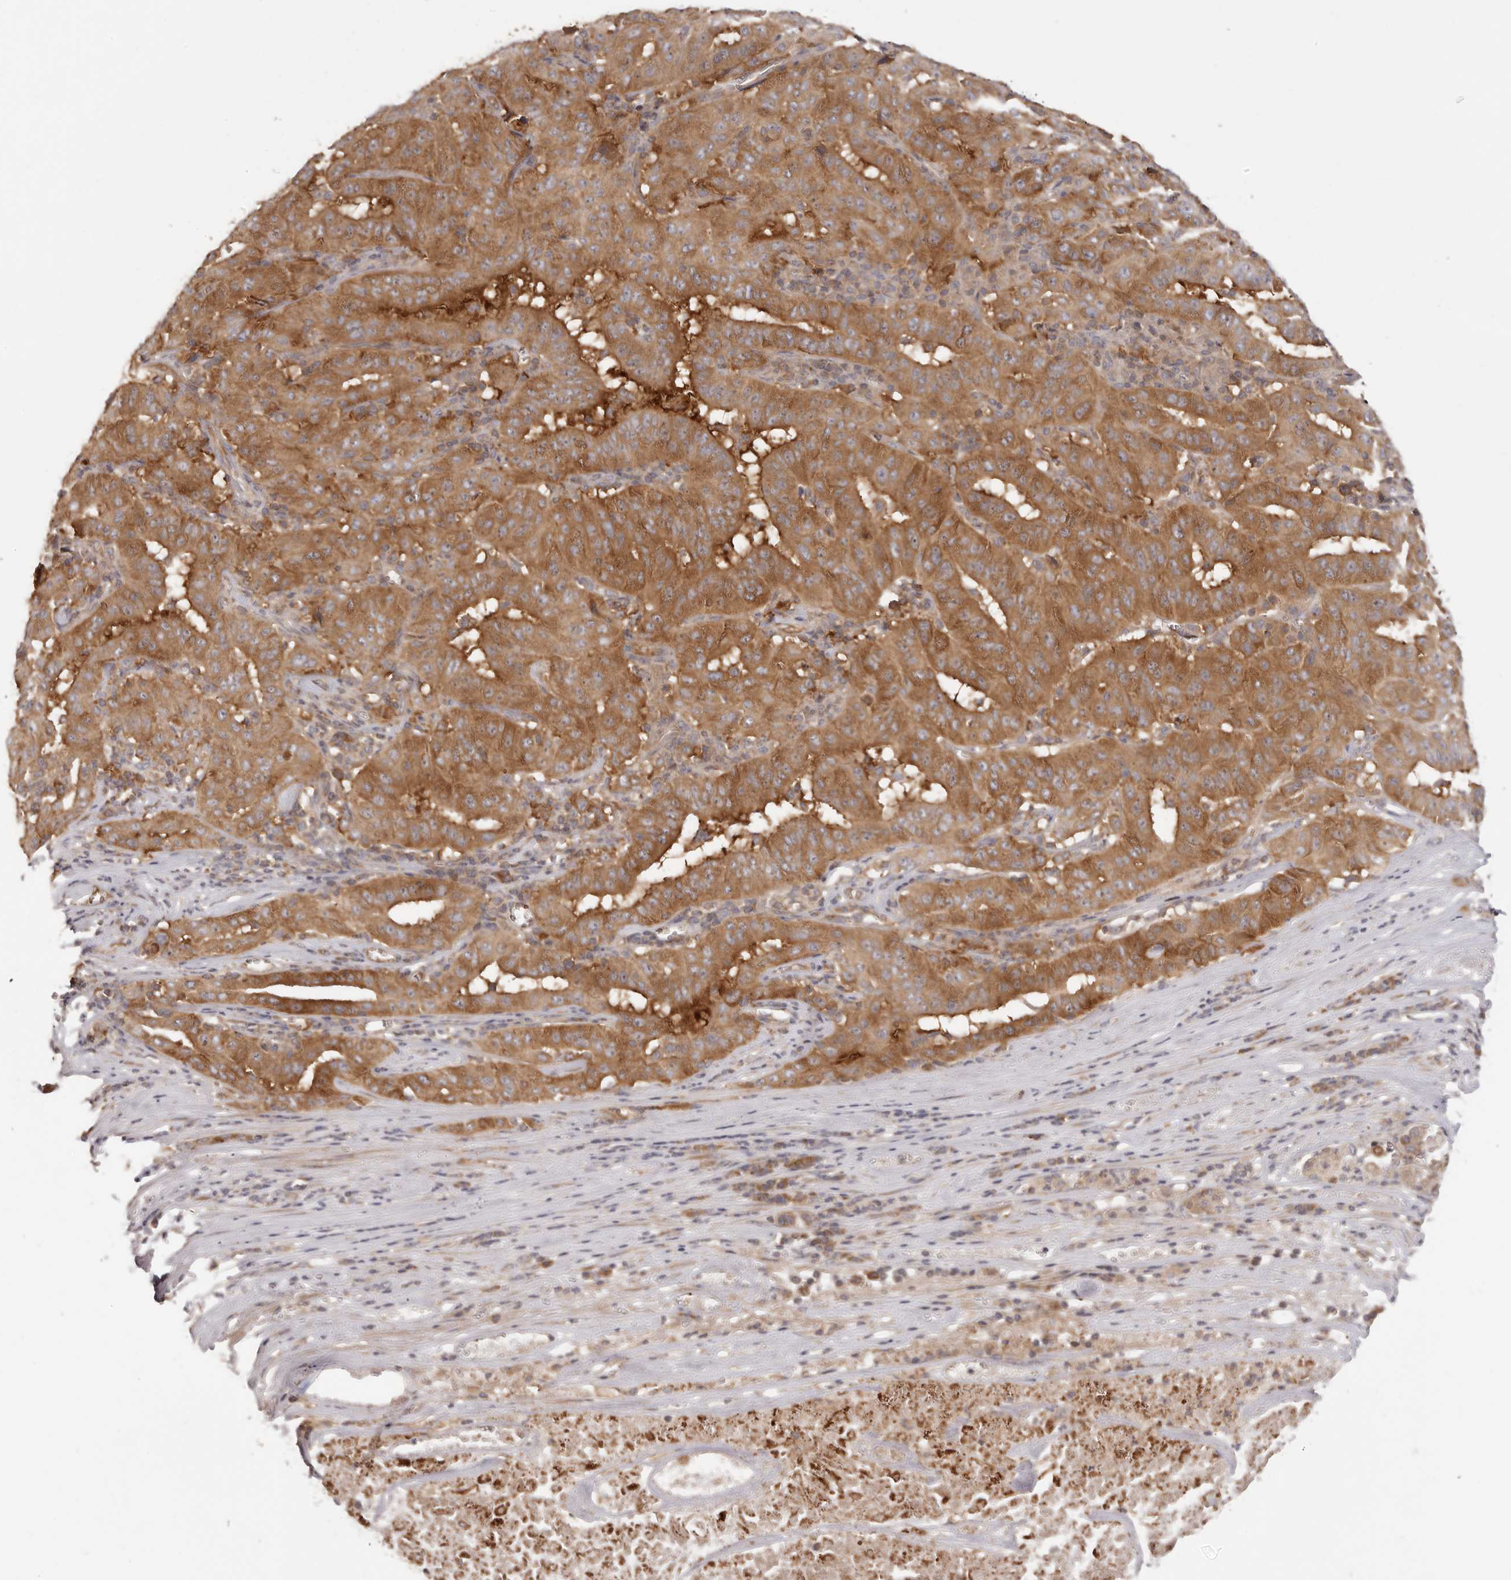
{"staining": {"intensity": "strong", "quantity": ">75%", "location": "cytoplasmic/membranous"}, "tissue": "pancreatic cancer", "cell_type": "Tumor cells", "image_type": "cancer", "snomed": [{"axis": "morphology", "description": "Adenocarcinoma, NOS"}, {"axis": "topography", "description": "Pancreas"}], "caption": "Pancreatic adenocarcinoma stained for a protein demonstrates strong cytoplasmic/membranous positivity in tumor cells.", "gene": "EEF1E1", "patient": {"sex": "male", "age": 63}}